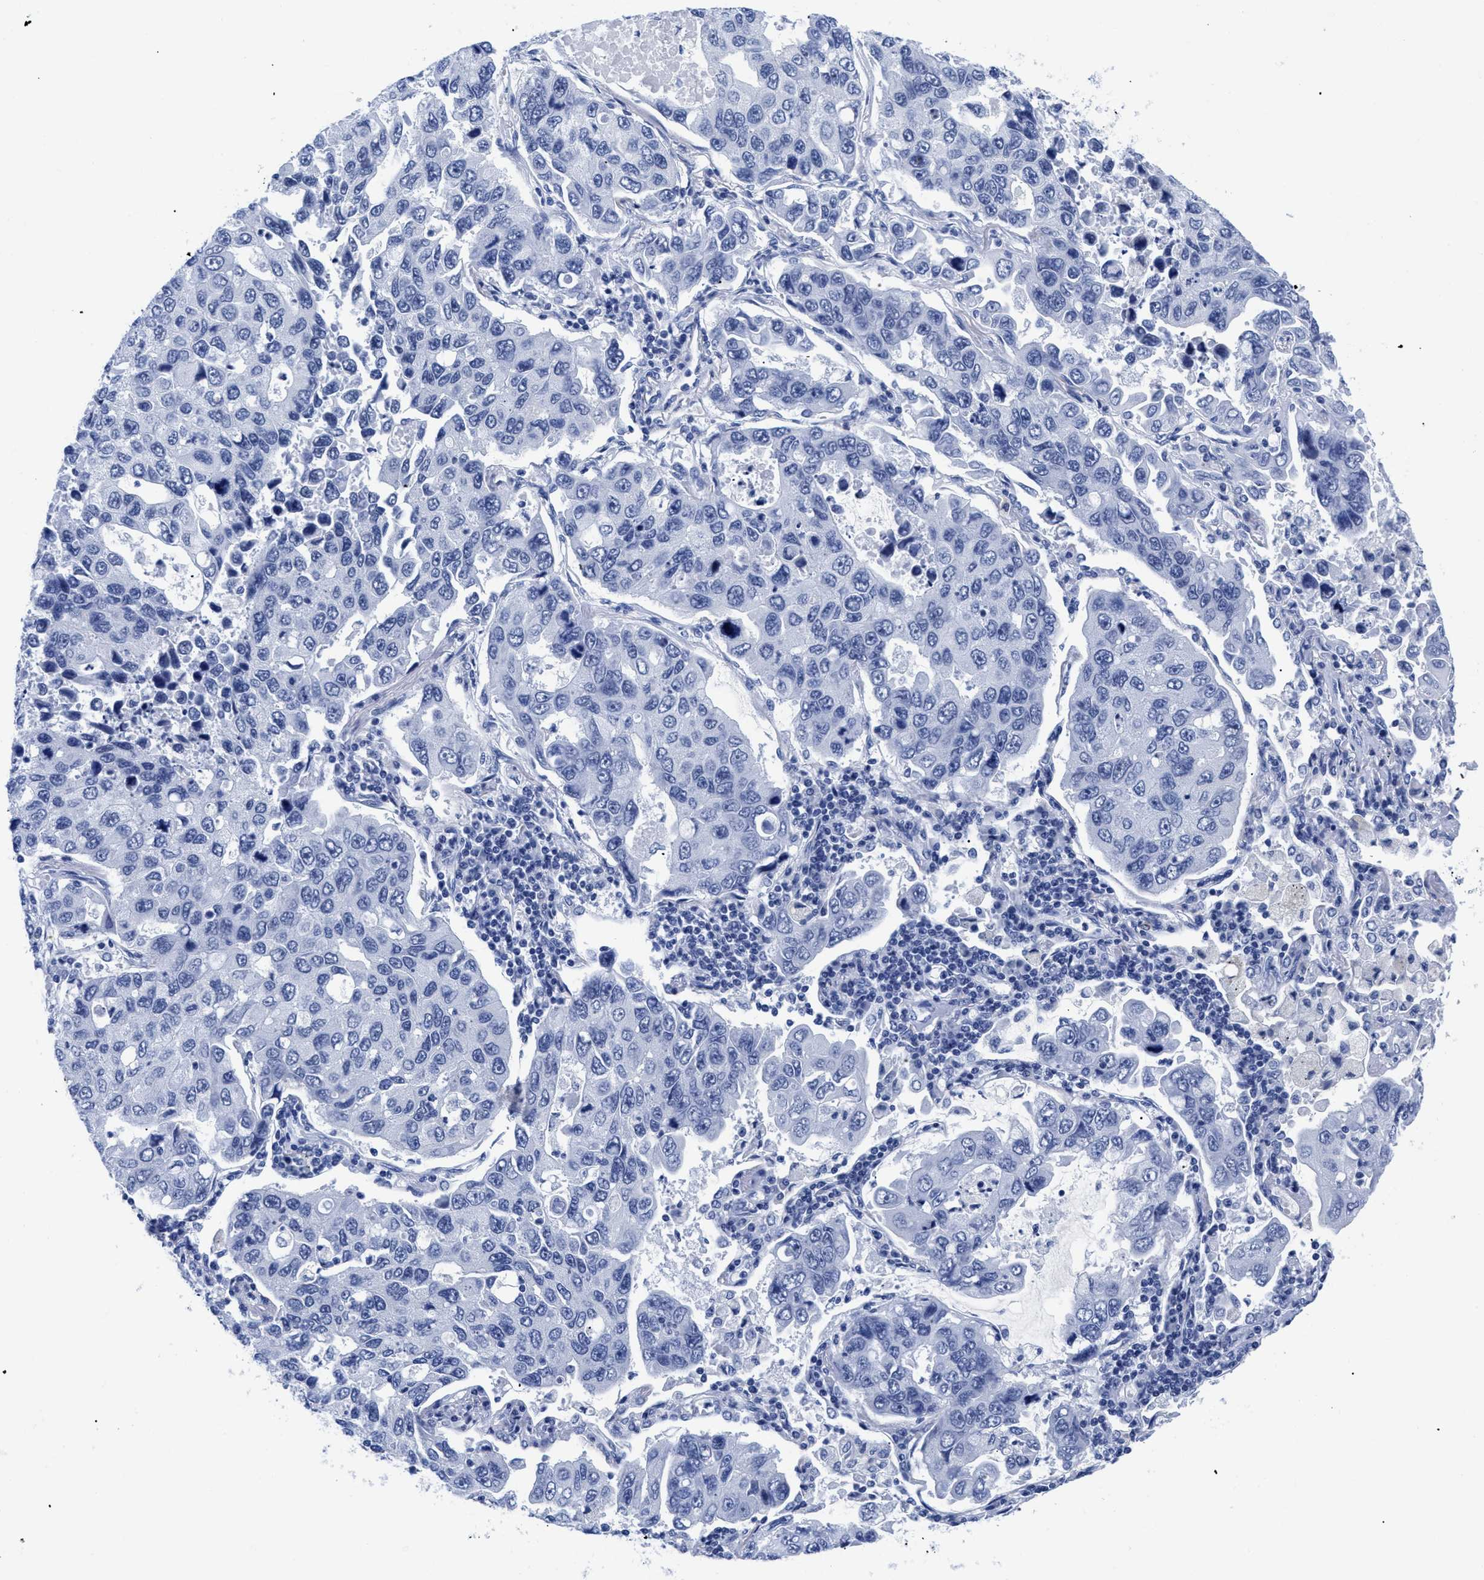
{"staining": {"intensity": "negative", "quantity": "none", "location": "none"}, "tissue": "lung cancer", "cell_type": "Tumor cells", "image_type": "cancer", "snomed": [{"axis": "morphology", "description": "Adenocarcinoma, NOS"}, {"axis": "topography", "description": "Lung"}], "caption": "IHC of lung cancer (adenocarcinoma) reveals no staining in tumor cells.", "gene": "TREML1", "patient": {"sex": "male", "age": 64}}